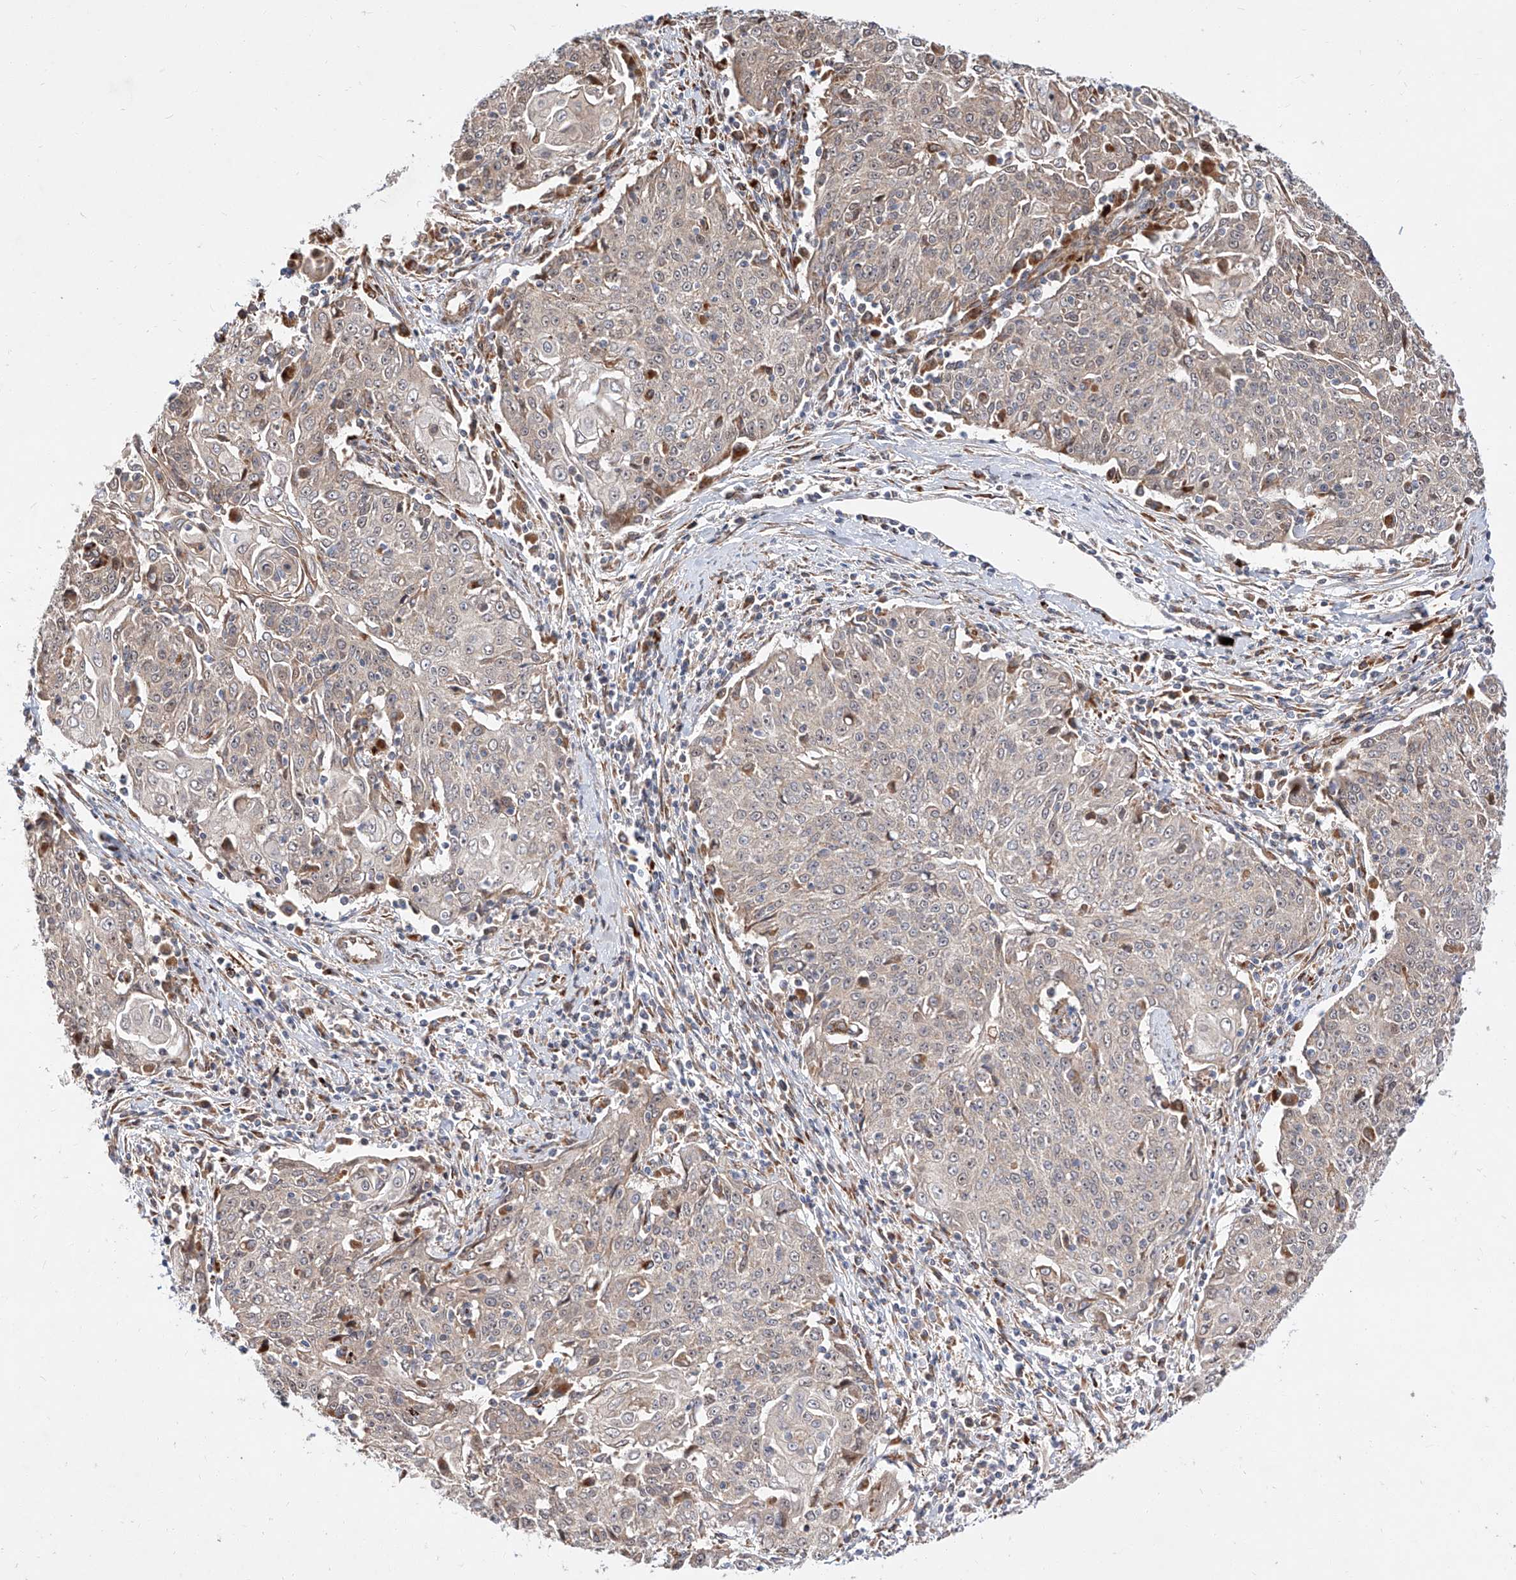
{"staining": {"intensity": "negative", "quantity": "none", "location": "none"}, "tissue": "cervical cancer", "cell_type": "Tumor cells", "image_type": "cancer", "snomed": [{"axis": "morphology", "description": "Squamous cell carcinoma, NOS"}, {"axis": "topography", "description": "Cervix"}], "caption": "The image shows no staining of tumor cells in cervical cancer (squamous cell carcinoma).", "gene": "DIRAS3", "patient": {"sex": "female", "age": 48}}